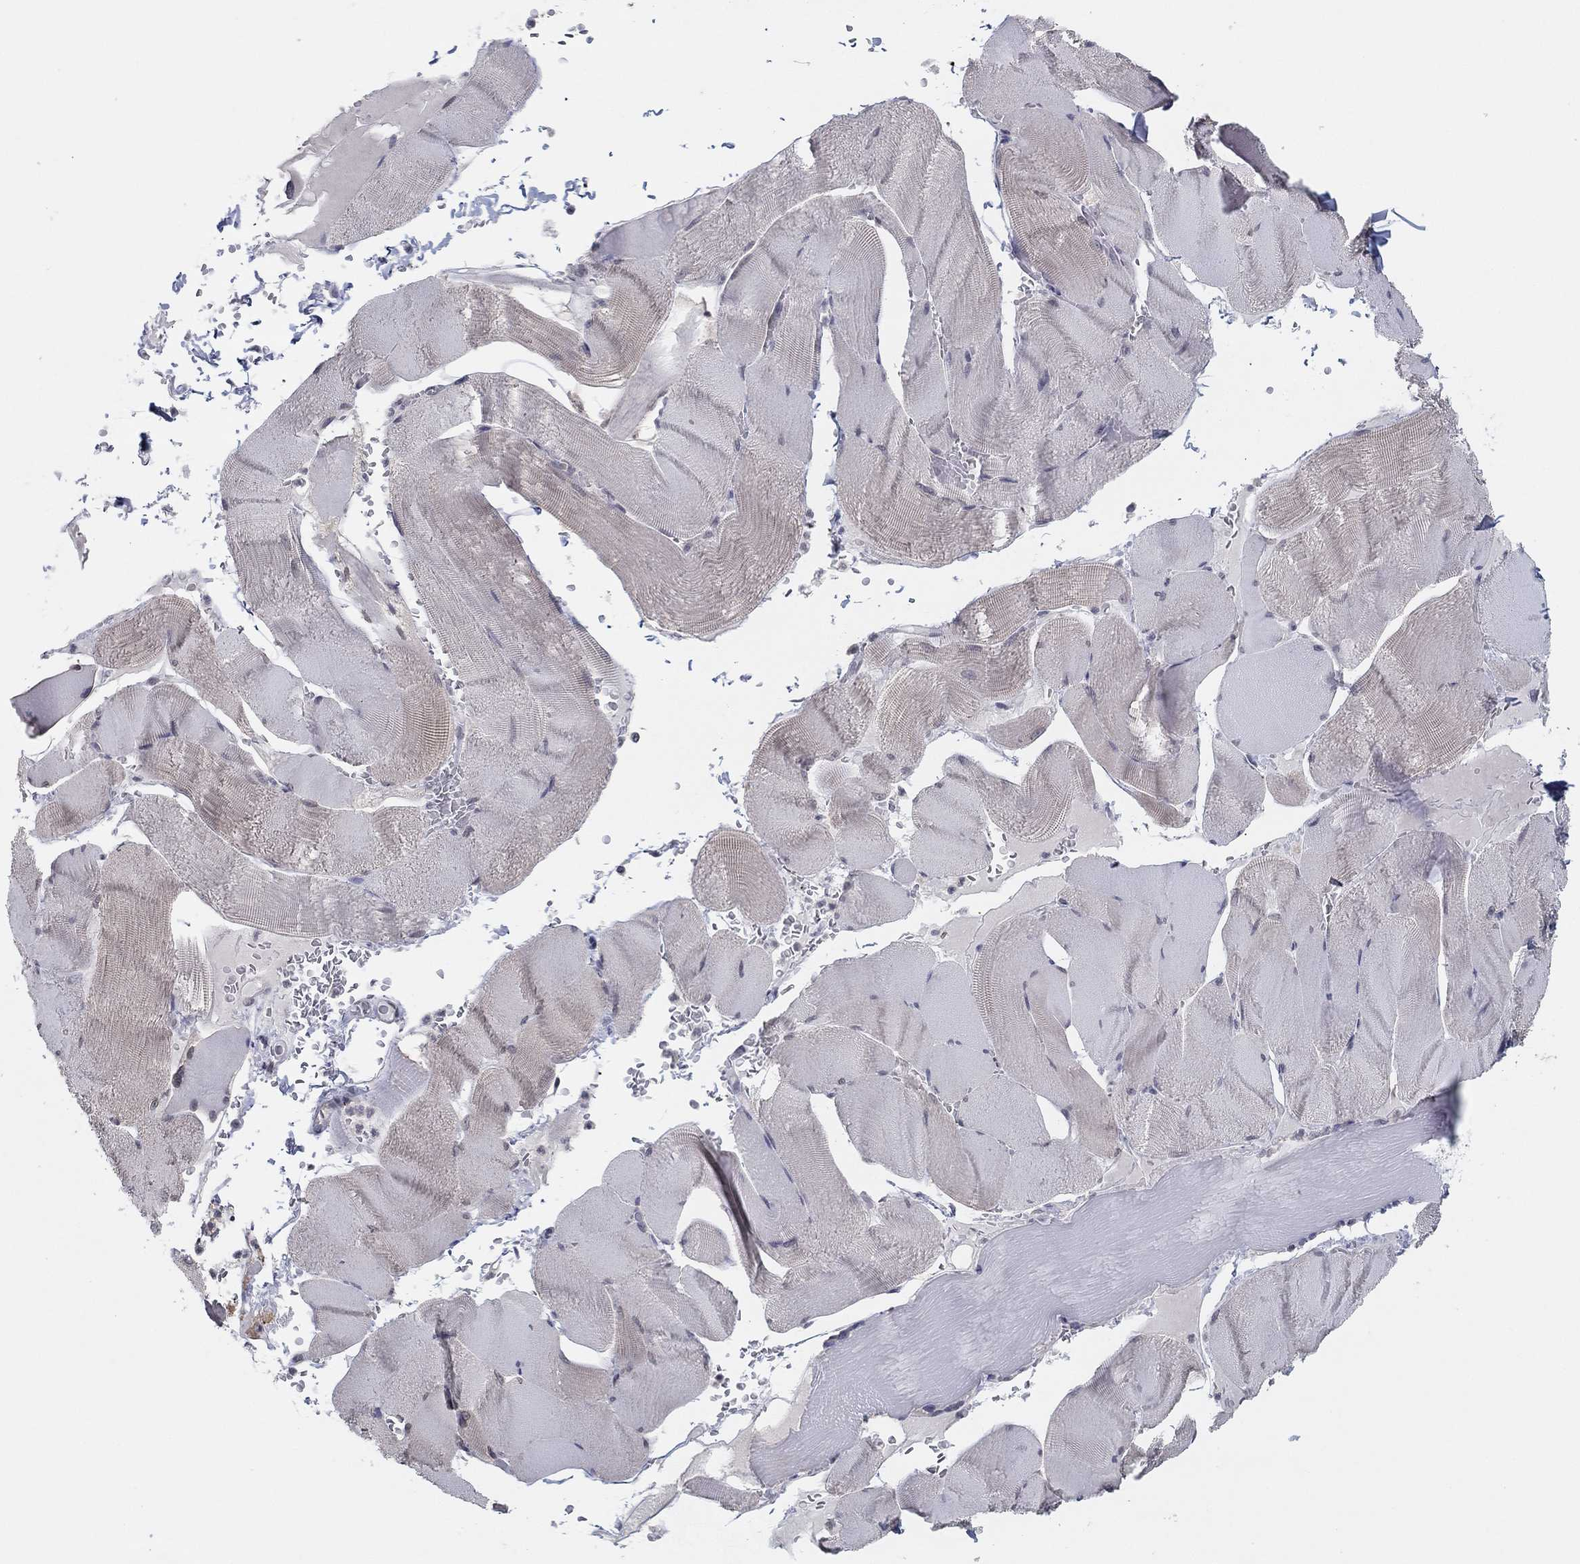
{"staining": {"intensity": "weak", "quantity": "25%-75%", "location": "cytoplasmic/membranous"}, "tissue": "skeletal muscle", "cell_type": "Myocytes", "image_type": "normal", "snomed": [{"axis": "morphology", "description": "Normal tissue, NOS"}, {"axis": "topography", "description": "Skeletal muscle"}], "caption": "Immunohistochemistry (IHC) photomicrograph of normal human skeletal muscle stained for a protein (brown), which demonstrates low levels of weak cytoplasmic/membranous staining in about 25%-75% of myocytes.", "gene": "SLC22A2", "patient": {"sex": "male", "age": 56}}